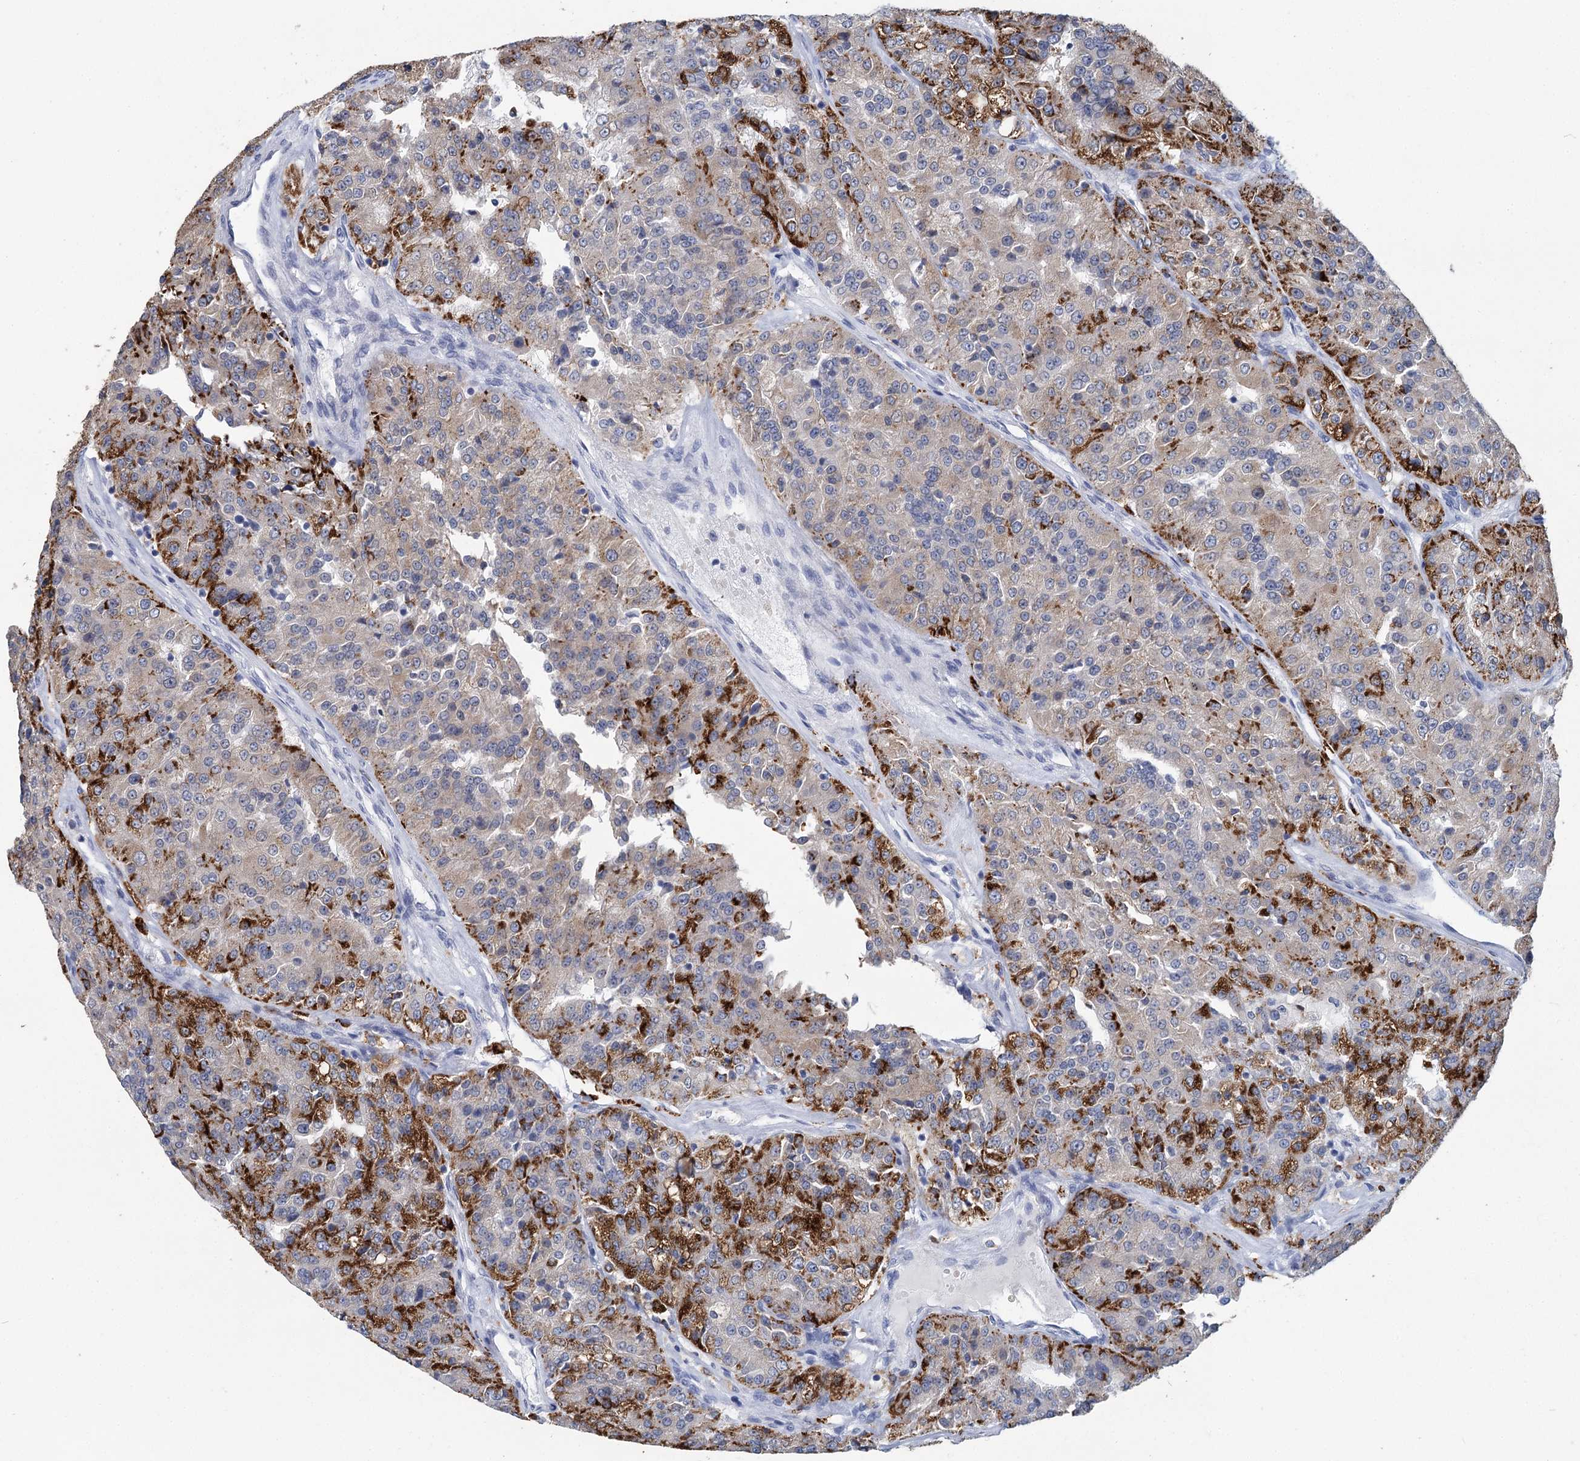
{"staining": {"intensity": "strong", "quantity": "25%-75%", "location": "cytoplasmic/membranous"}, "tissue": "renal cancer", "cell_type": "Tumor cells", "image_type": "cancer", "snomed": [{"axis": "morphology", "description": "Adenocarcinoma, NOS"}, {"axis": "topography", "description": "Kidney"}], "caption": "Approximately 25%-75% of tumor cells in renal adenocarcinoma demonstrate strong cytoplasmic/membranous protein positivity as visualized by brown immunohistochemical staining.", "gene": "METTL7B", "patient": {"sex": "female", "age": 63}}